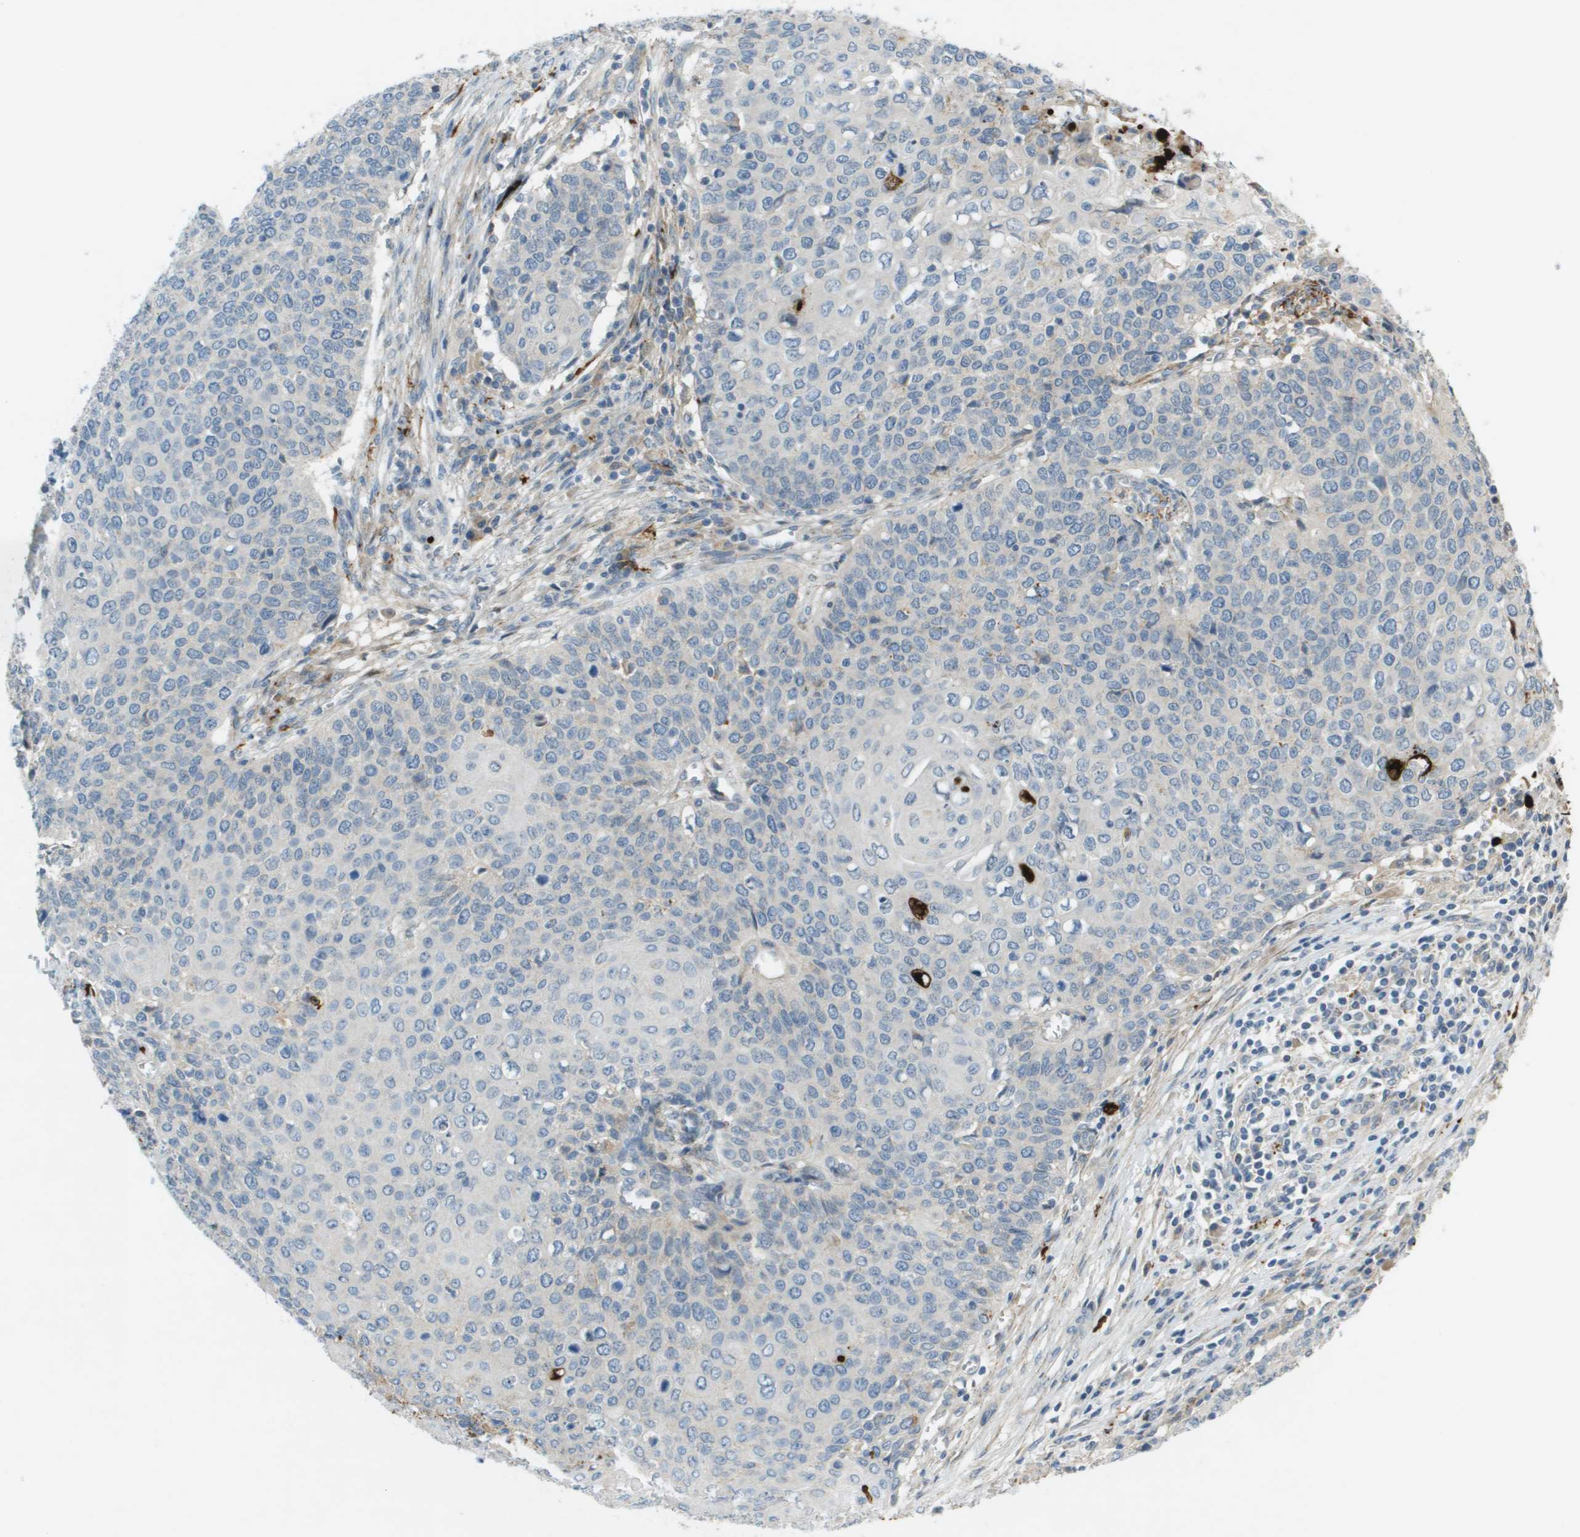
{"staining": {"intensity": "negative", "quantity": "none", "location": "none"}, "tissue": "cervical cancer", "cell_type": "Tumor cells", "image_type": "cancer", "snomed": [{"axis": "morphology", "description": "Squamous cell carcinoma, NOS"}, {"axis": "topography", "description": "Cervix"}], "caption": "Immunohistochemical staining of cervical cancer (squamous cell carcinoma) shows no significant staining in tumor cells.", "gene": "VTN", "patient": {"sex": "female", "age": 39}}